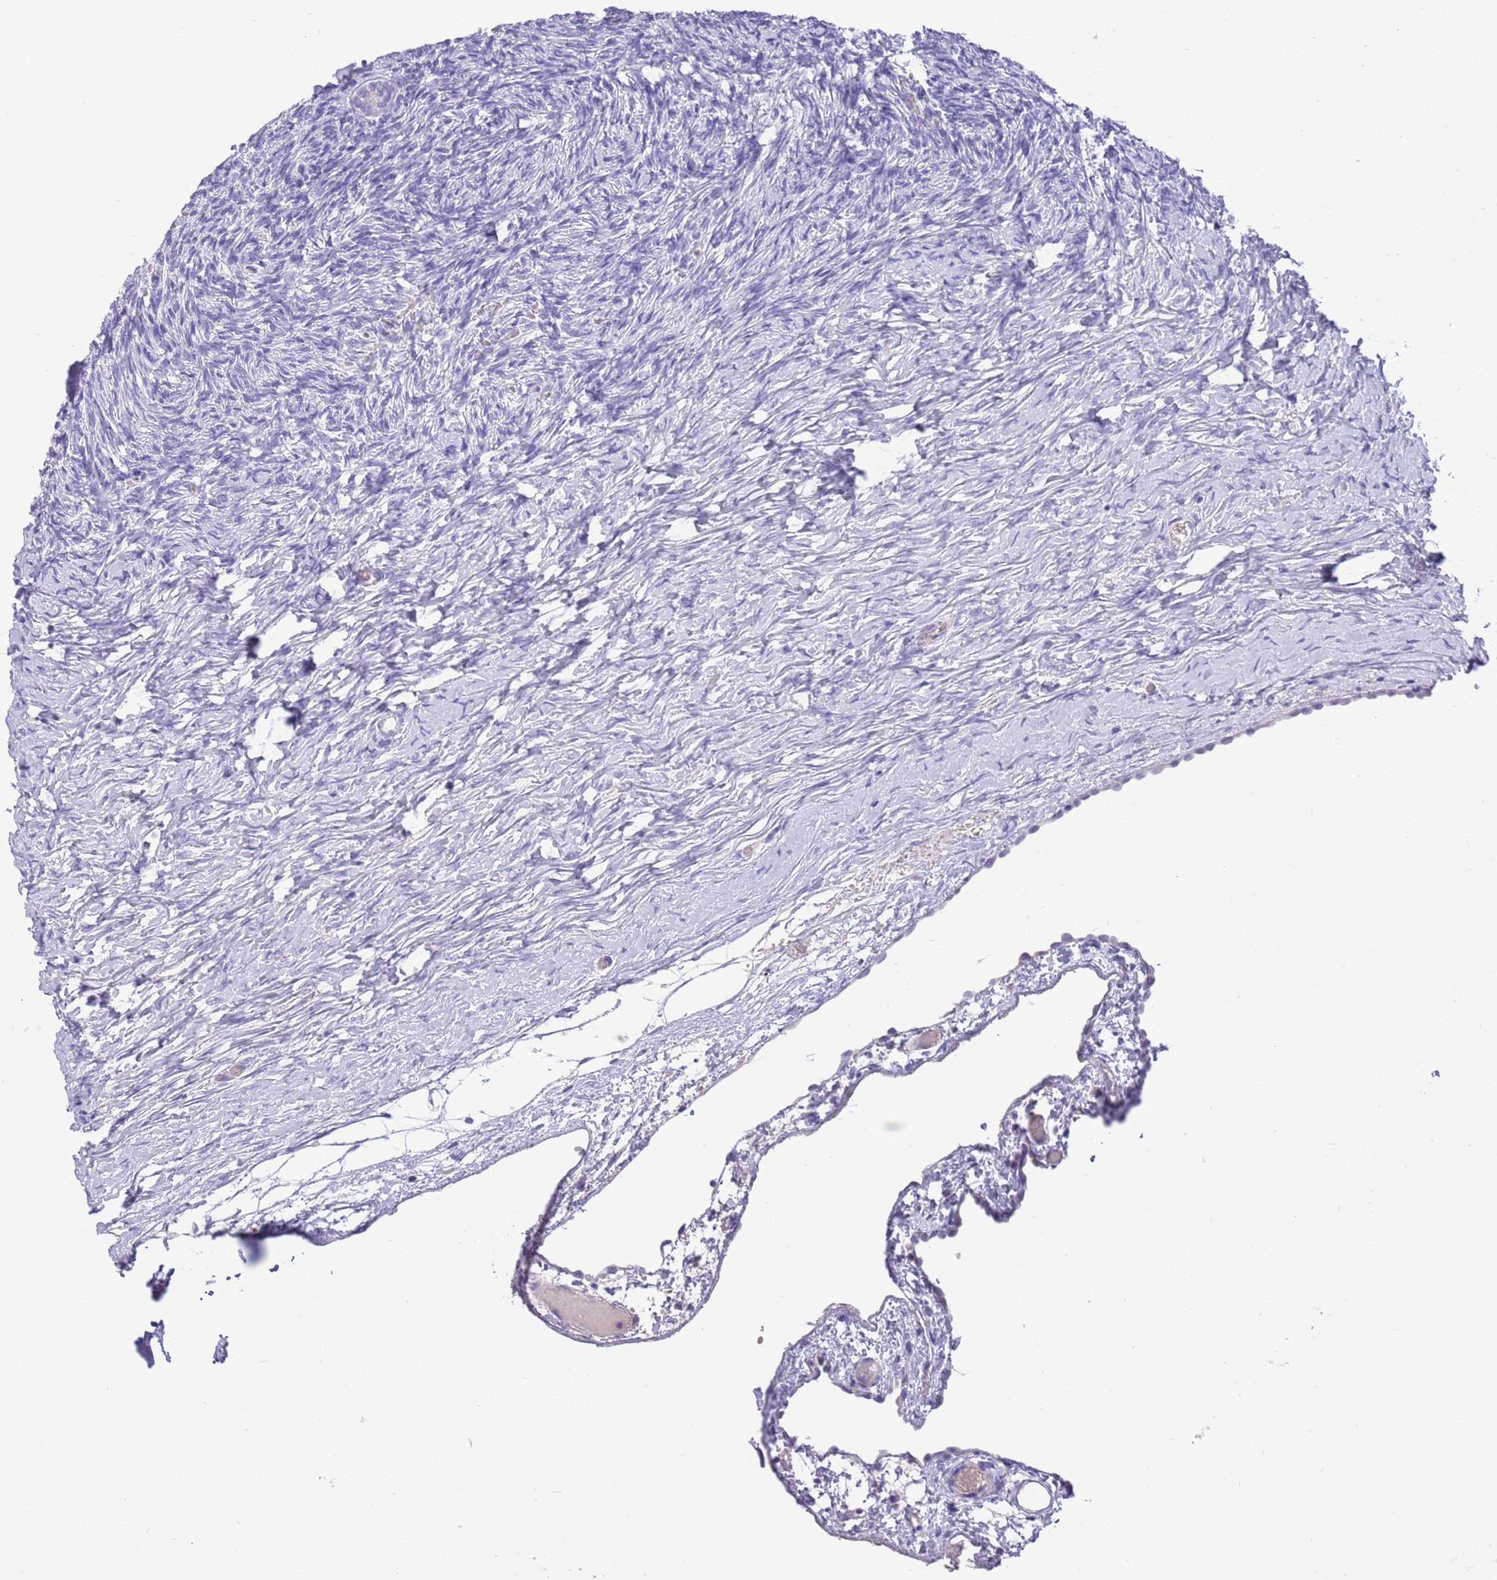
{"staining": {"intensity": "negative", "quantity": "none", "location": "none"}, "tissue": "ovary", "cell_type": "Follicle cells", "image_type": "normal", "snomed": [{"axis": "morphology", "description": "Normal tissue, NOS"}, {"axis": "topography", "description": "Ovary"}], "caption": "The photomicrograph displays no significant staining in follicle cells of ovary. (Brightfield microscopy of DAB (3,3'-diaminobenzidine) immunohistochemistry at high magnification).", "gene": "SFTPA1", "patient": {"sex": "female", "age": 39}}